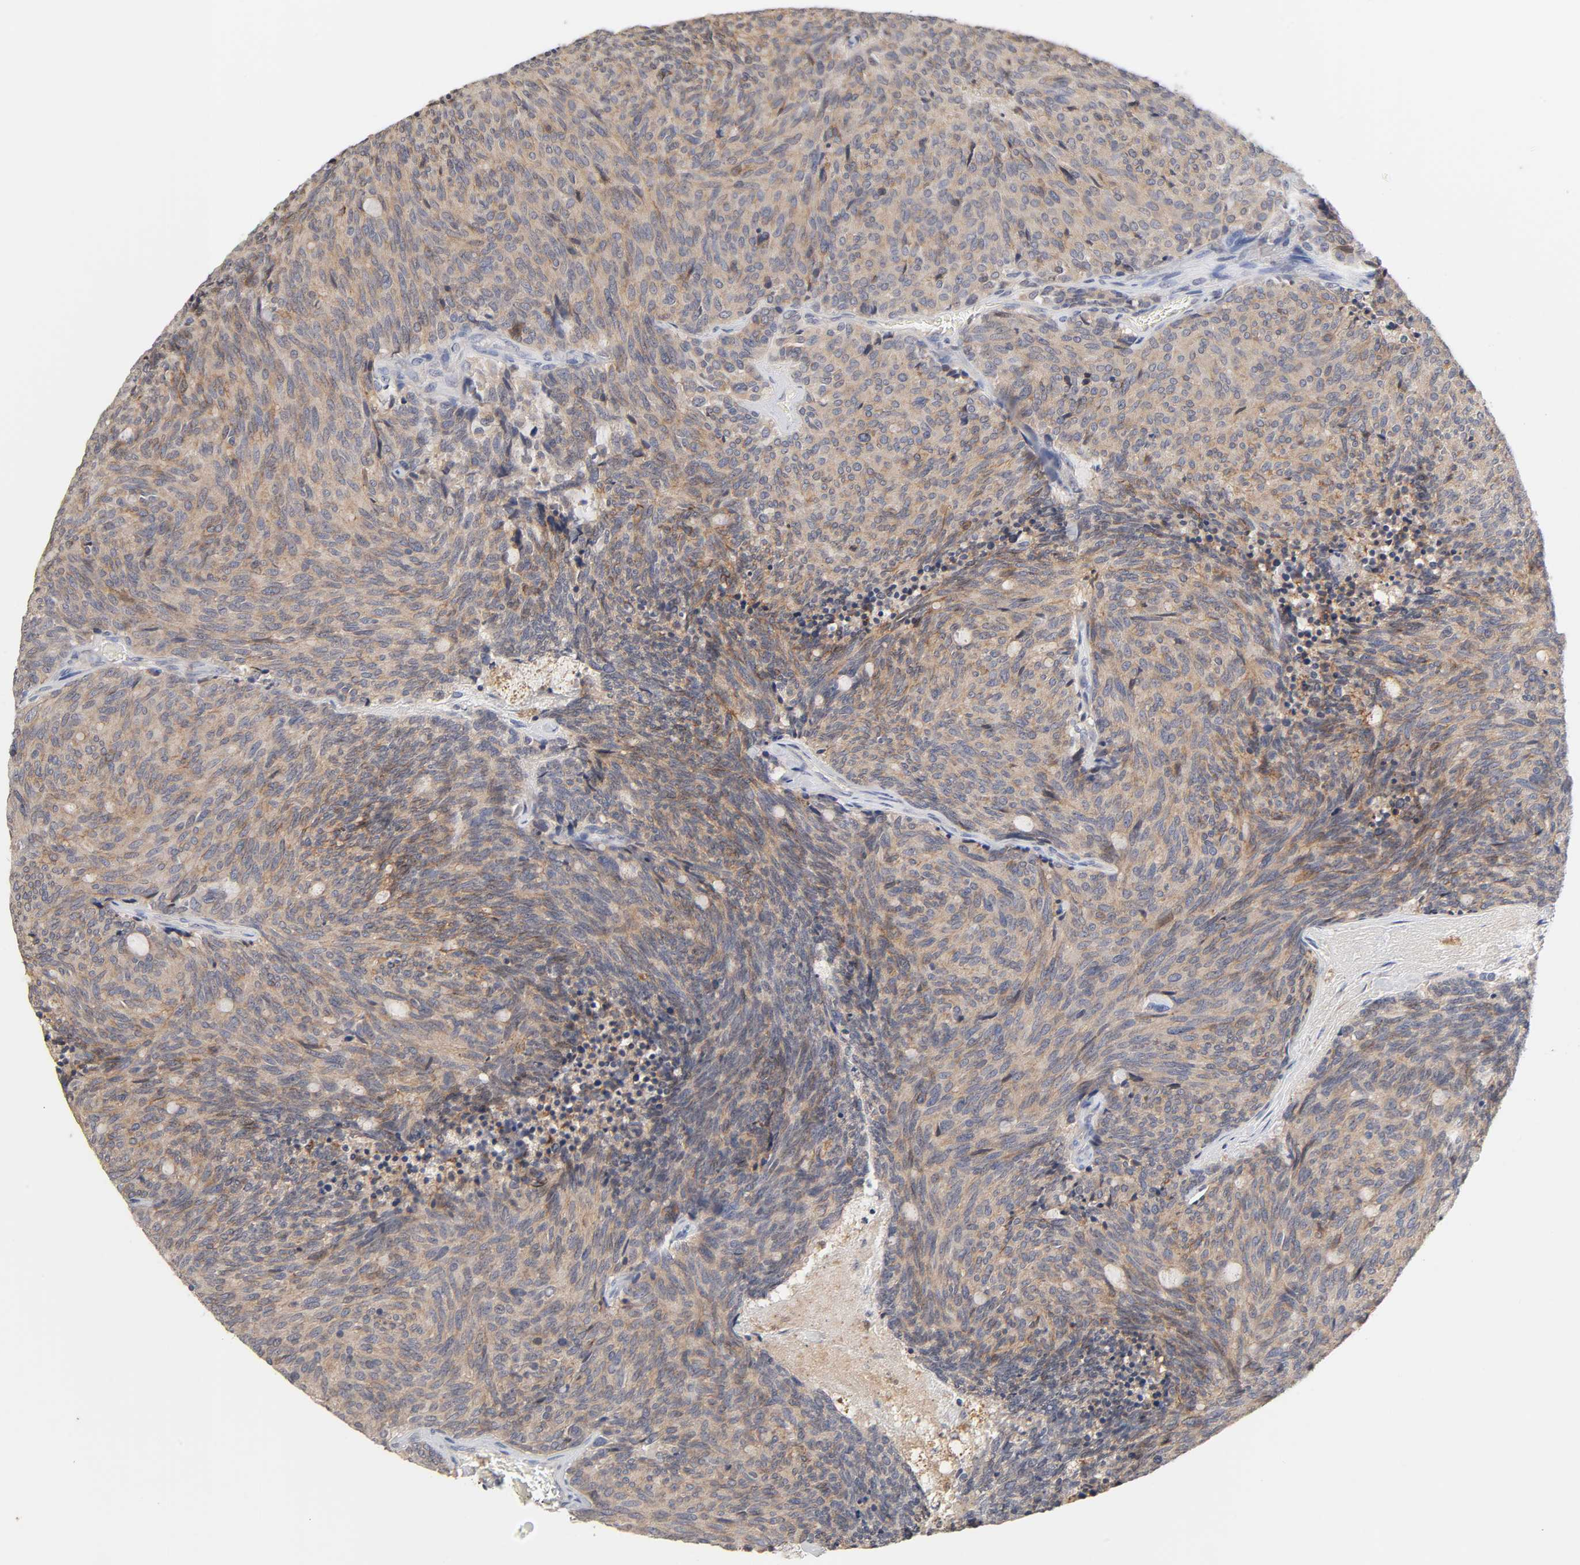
{"staining": {"intensity": "weak", "quantity": ">75%", "location": "cytoplasmic/membranous"}, "tissue": "carcinoid", "cell_type": "Tumor cells", "image_type": "cancer", "snomed": [{"axis": "morphology", "description": "Carcinoid, malignant, NOS"}, {"axis": "topography", "description": "Pancreas"}], "caption": "Malignant carcinoid tissue reveals weak cytoplasmic/membranous staining in about >75% of tumor cells, visualized by immunohistochemistry.", "gene": "CXADR", "patient": {"sex": "female", "age": 54}}